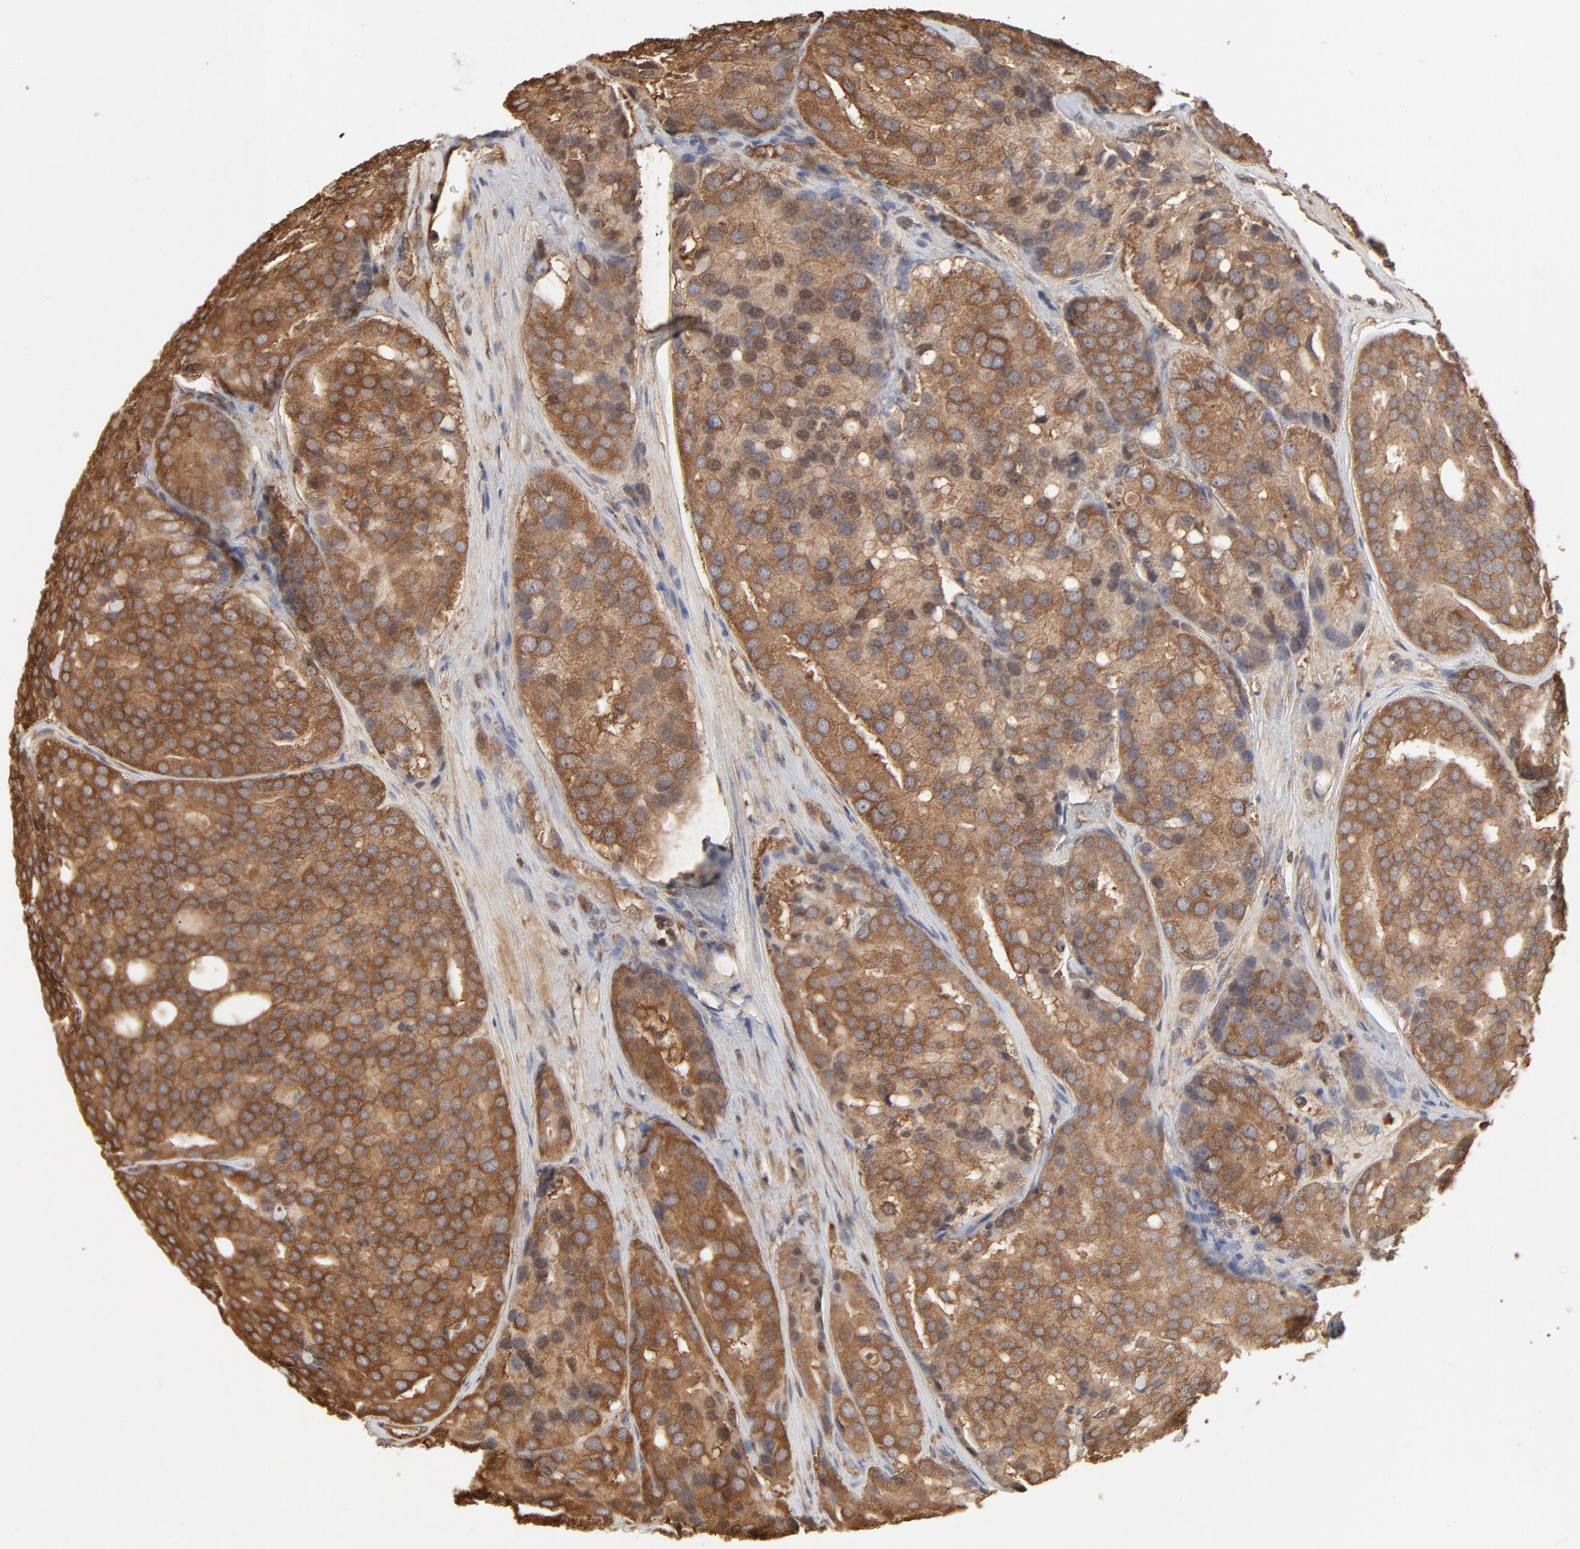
{"staining": {"intensity": "moderate", "quantity": ">75%", "location": "cytoplasmic/membranous"}, "tissue": "prostate cancer", "cell_type": "Tumor cells", "image_type": "cancer", "snomed": [{"axis": "morphology", "description": "Adenocarcinoma, High grade"}, {"axis": "topography", "description": "Prostate"}], "caption": "Protein staining exhibits moderate cytoplasmic/membranous positivity in about >75% of tumor cells in prostate adenocarcinoma (high-grade).", "gene": "PPP2CA", "patient": {"sex": "male", "age": 64}}